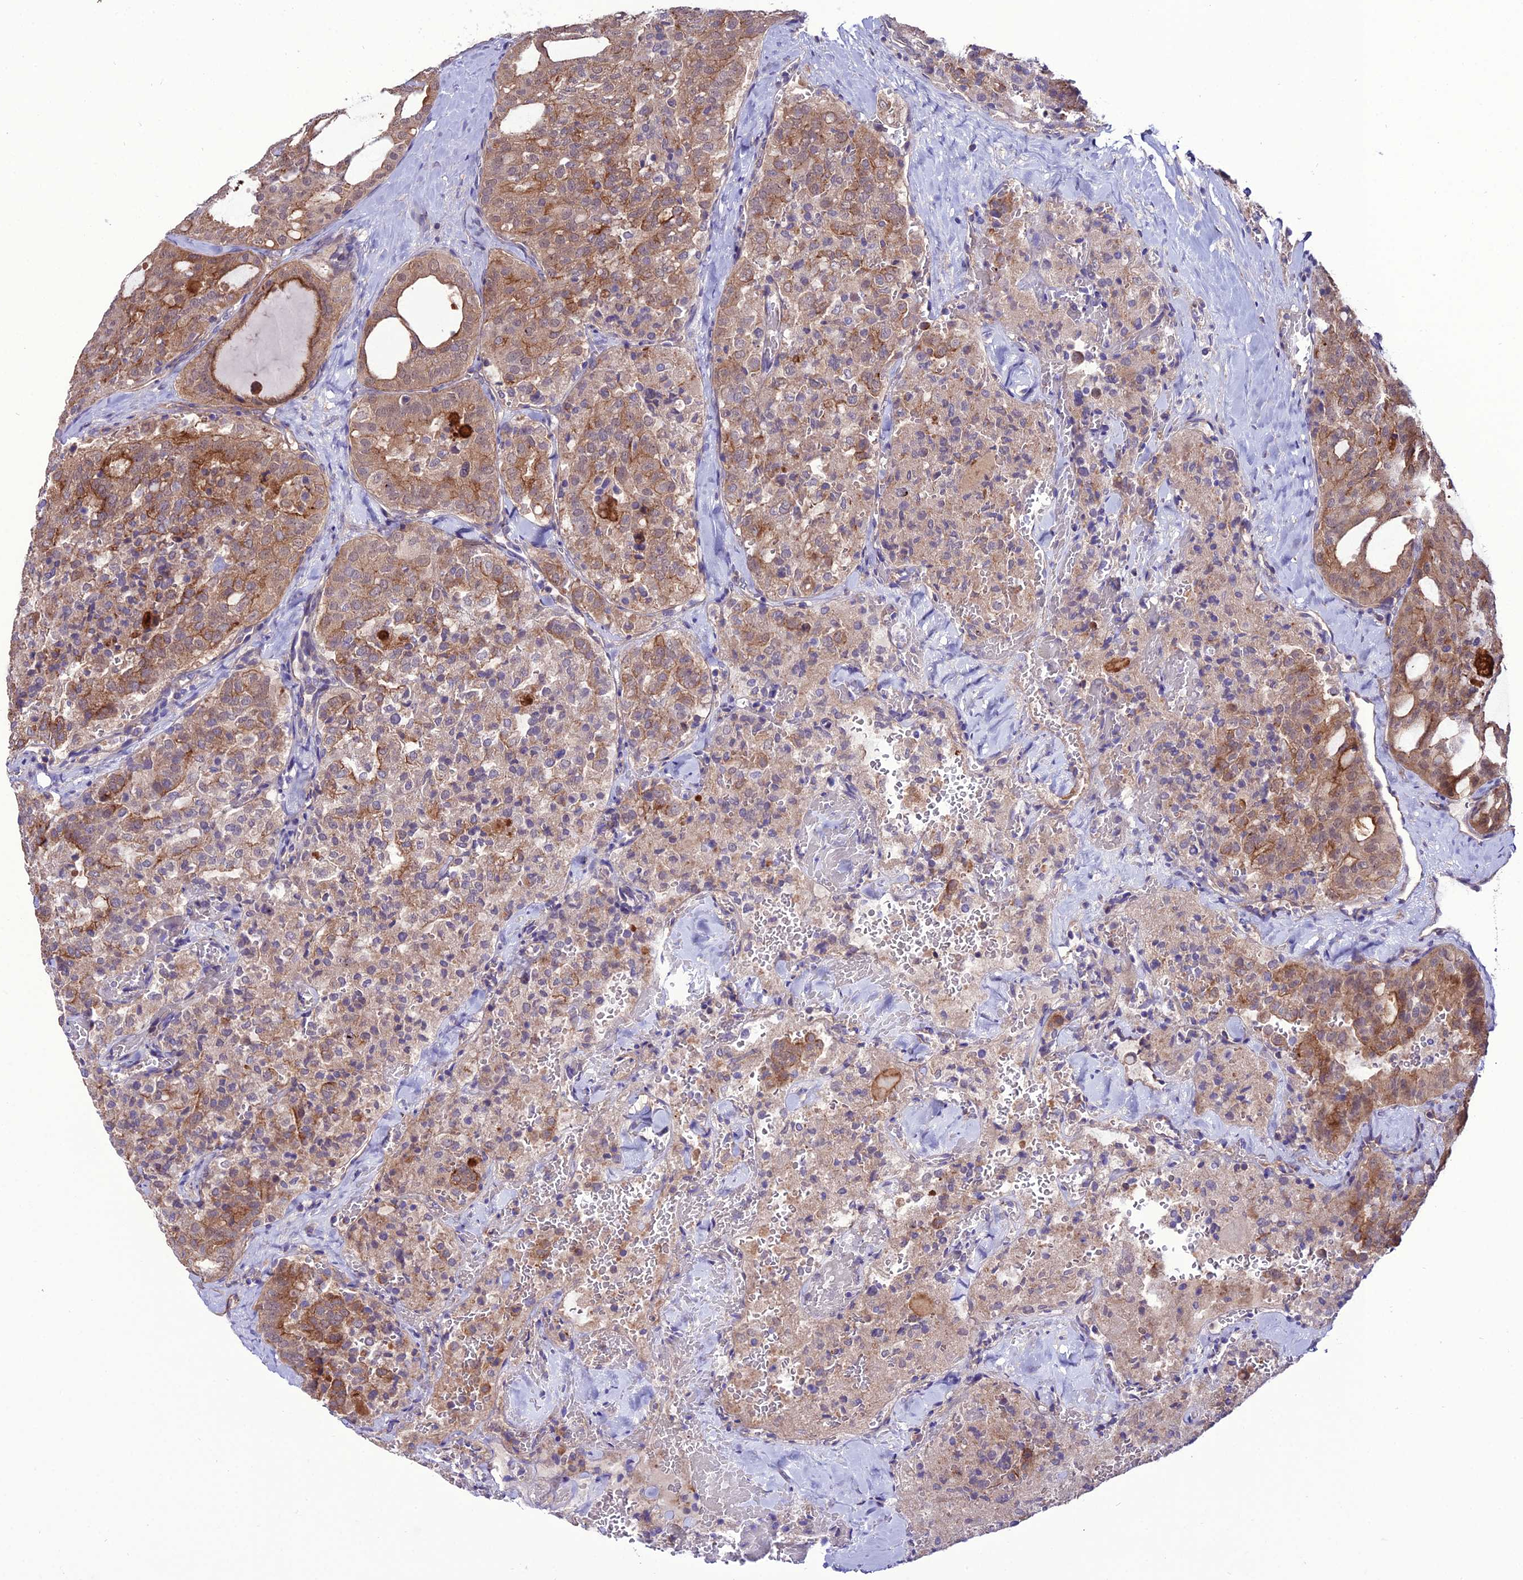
{"staining": {"intensity": "moderate", "quantity": ">75%", "location": "cytoplasmic/membranous"}, "tissue": "thyroid cancer", "cell_type": "Tumor cells", "image_type": "cancer", "snomed": [{"axis": "morphology", "description": "Follicular adenoma carcinoma, NOS"}, {"axis": "topography", "description": "Thyroid gland"}], "caption": "A medium amount of moderate cytoplasmic/membranous expression is seen in about >75% of tumor cells in follicular adenoma carcinoma (thyroid) tissue. The protein is stained brown, and the nuclei are stained in blue (DAB IHC with brightfield microscopy, high magnification).", "gene": "PPIL3", "patient": {"sex": "male", "age": 75}}